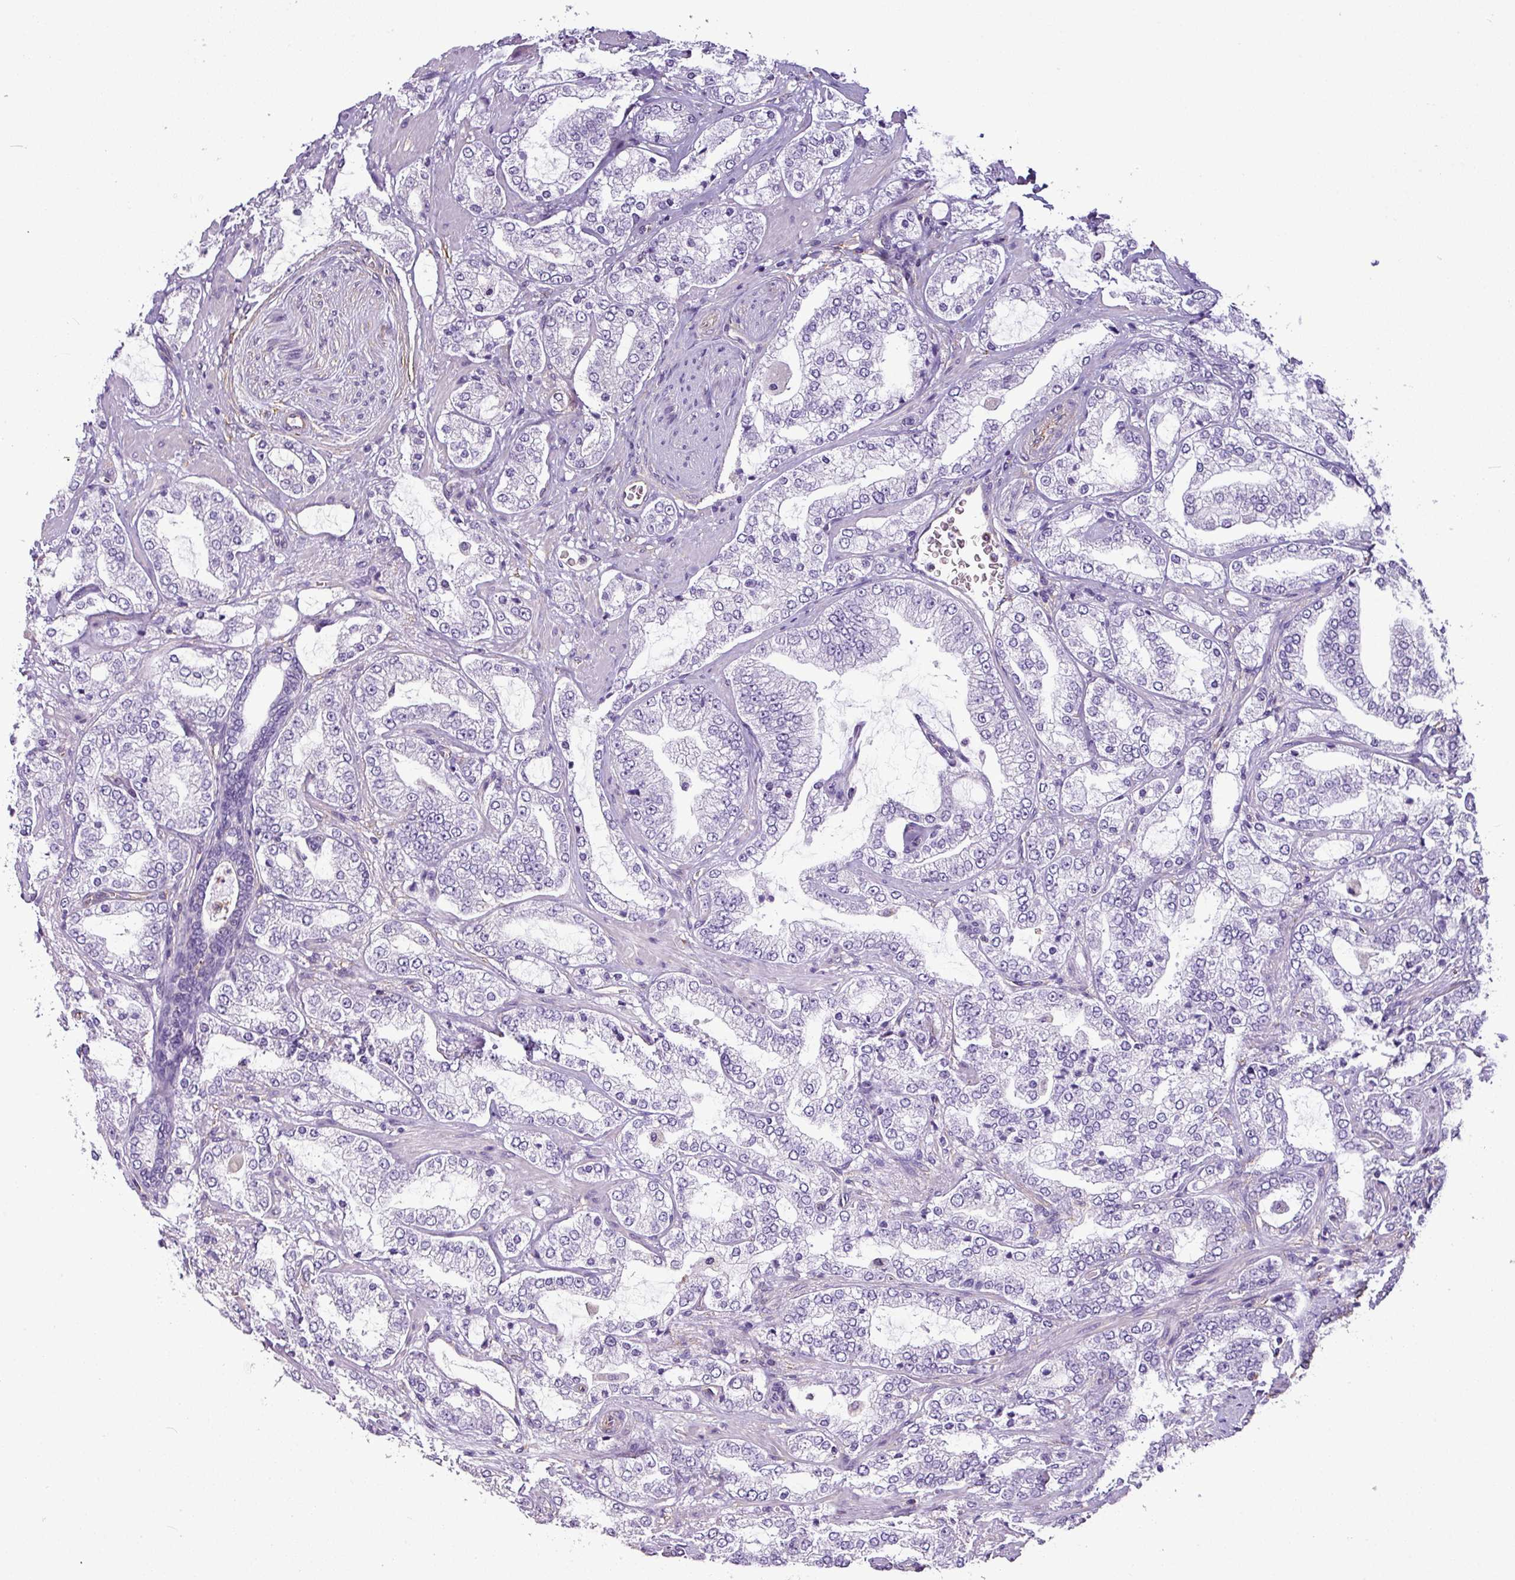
{"staining": {"intensity": "negative", "quantity": "none", "location": "none"}, "tissue": "prostate cancer", "cell_type": "Tumor cells", "image_type": "cancer", "snomed": [{"axis": "morphology", "description": "Adenocarcinoma, High grade"}, {"axis": "topography", "description": "Prostate"}], "caption": "IHC of prostate cancer (adenocarcinoma (high-grade)) exhibits no positivity in tumor cells.", "gene": "XNDC1N", "patient": {"sex": "male", "age": 64}}